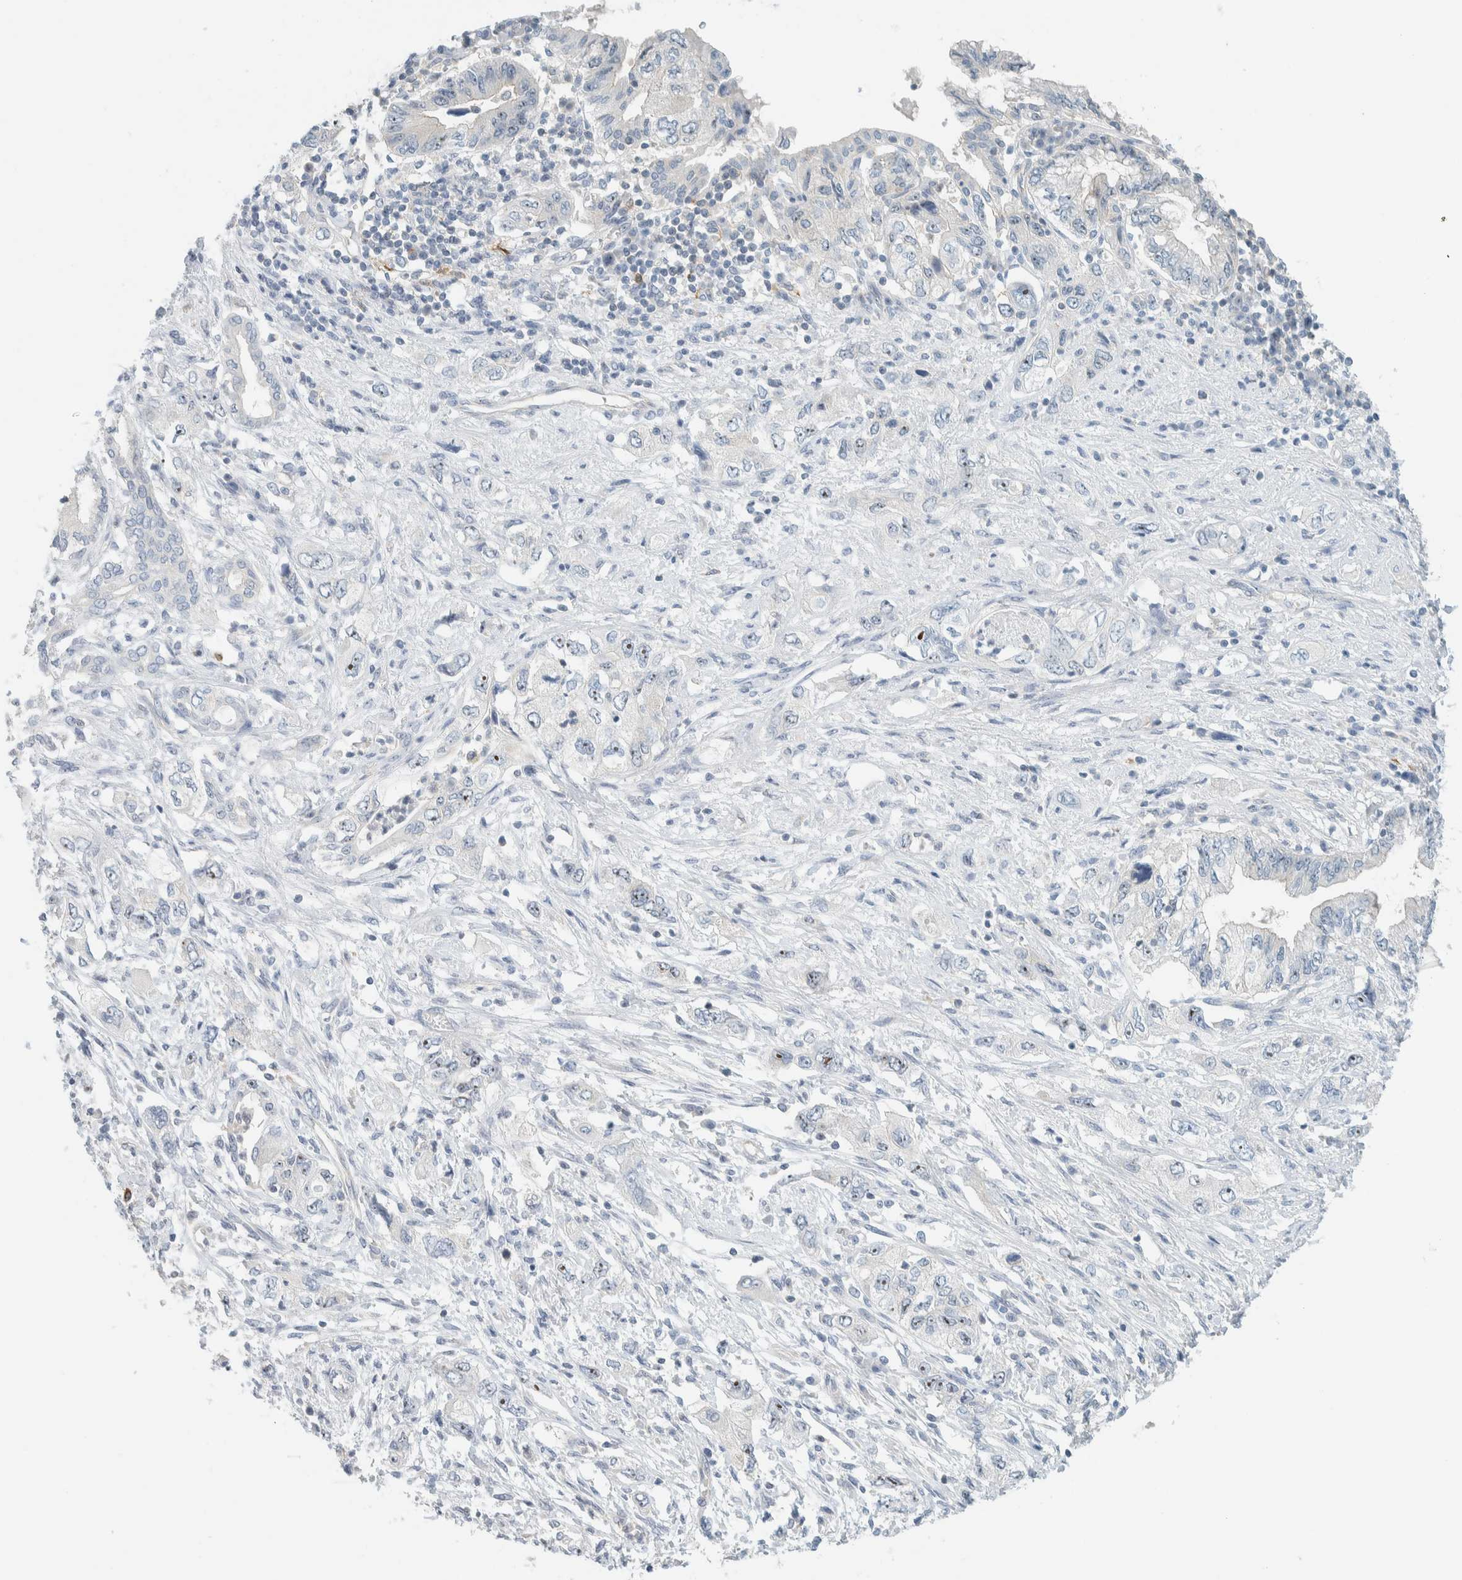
{"staining": {"intensity": "moderate", "quantity": "<25%", "location": "nuclear"}, "tissue": "pancreatic cancer", "cell_type": "Tumor cells", "image_type": "cancer", "snomed": [{"axis": "morphology", "description": "Adenocarcinoma, NOS"}, {"axis": "topography", "description": "Pancreas"}], "caption": "Human pancreatic adenocarcinoma stained for a protein (brown) reveals moderate nuclear positive positivity in approximately <25% of tumor cells.", "gene": "NDE1", "patient": {"sex": "female", "age": 73}}